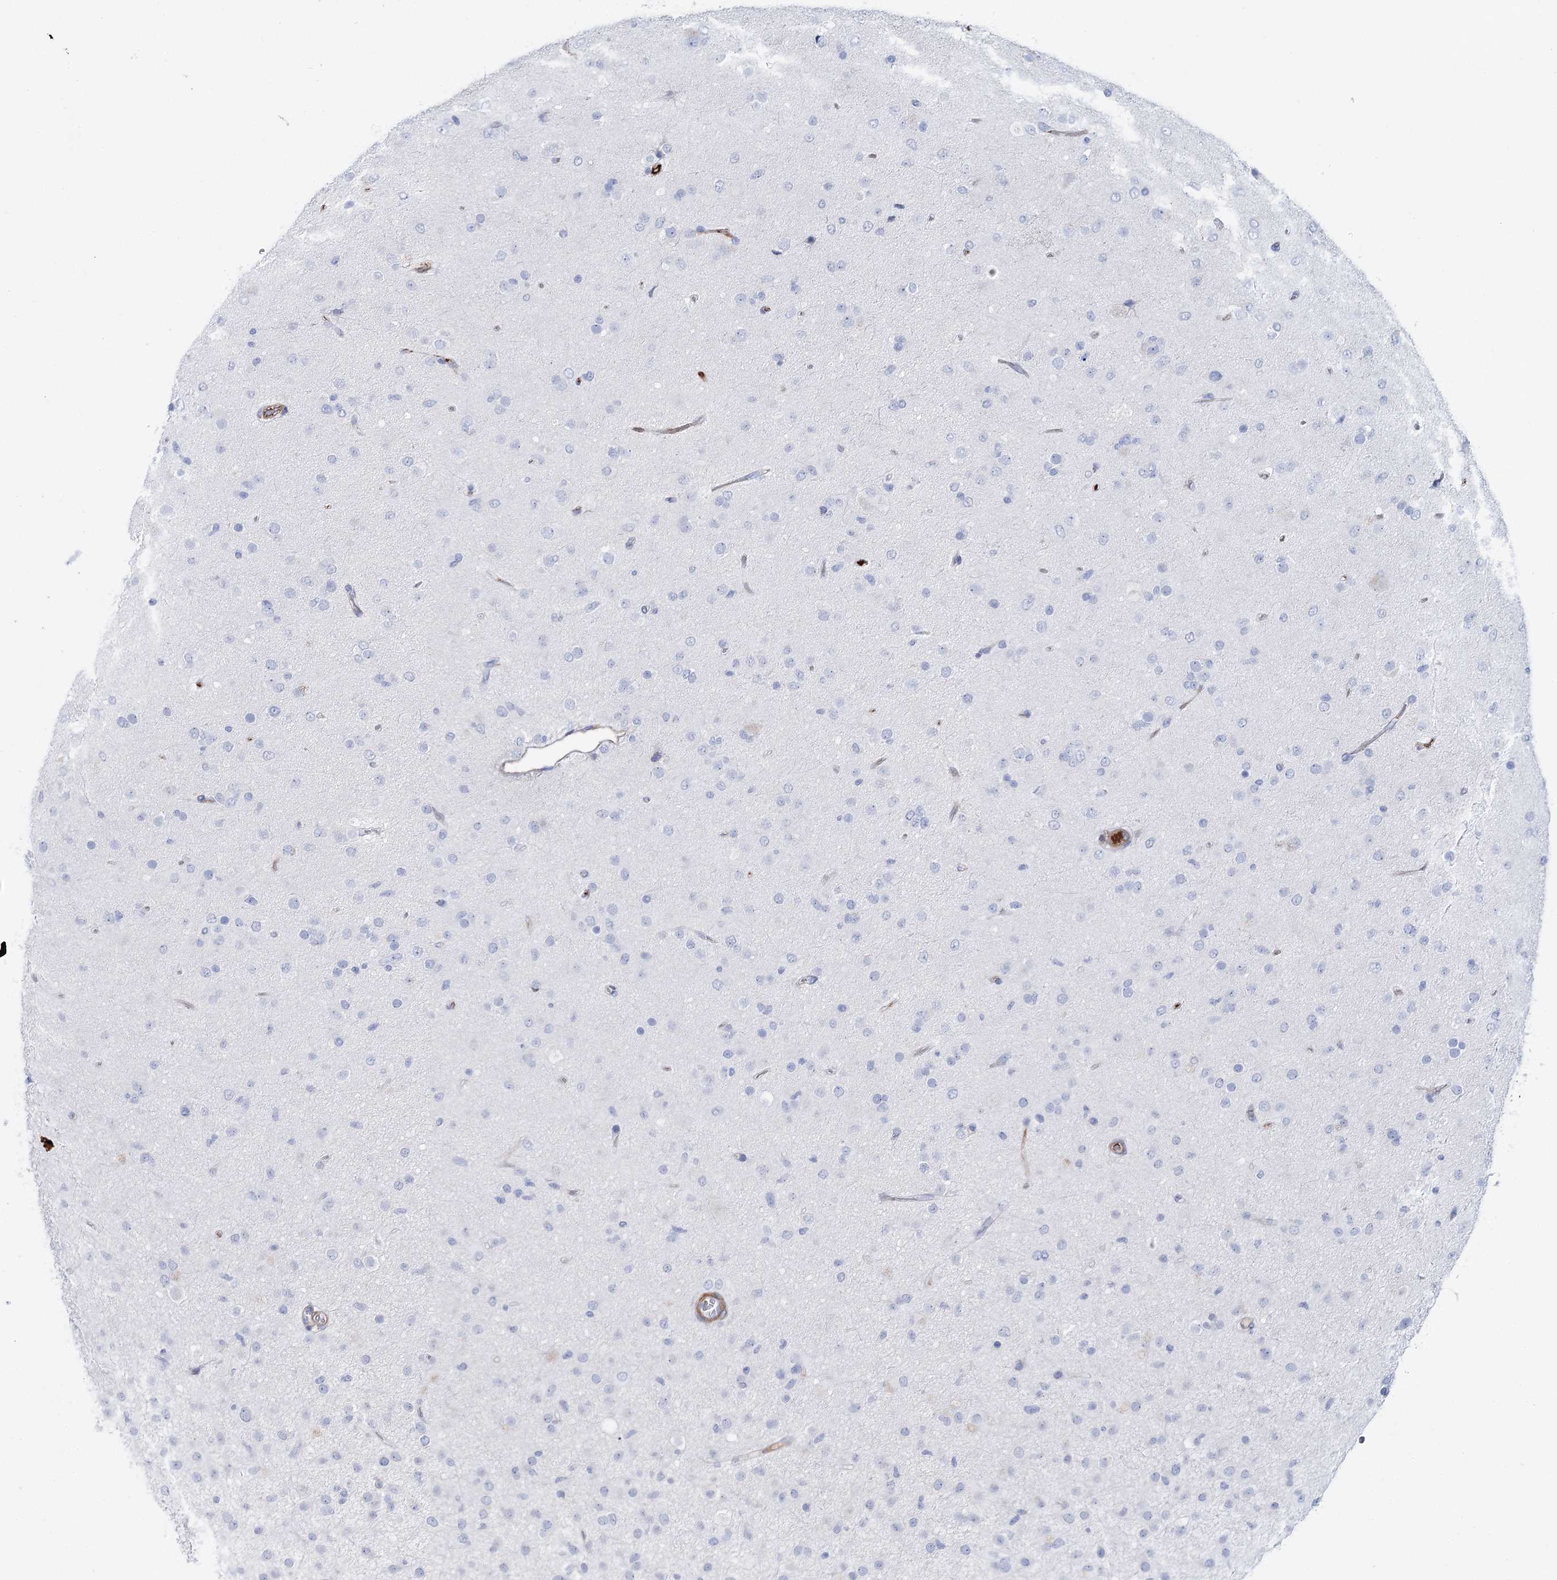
{"staining": {"intensity": "negative", "quantity": "none", "location": "none"}, "tissue": "glioma", "cell_type": "Tumor cells", "image_type": "cancer", "snomed": [{"axis": "morphology", "description": "Glioma, malignant, Low grade"}, {"axis": "topography", "description": "Brain"}], "caption": "IHC of malignant glioma (low-grade) demonstrates no staining in tumor cells.", "gene": "ANKRD23", "patient": {"sex": "male", "age": 65}}